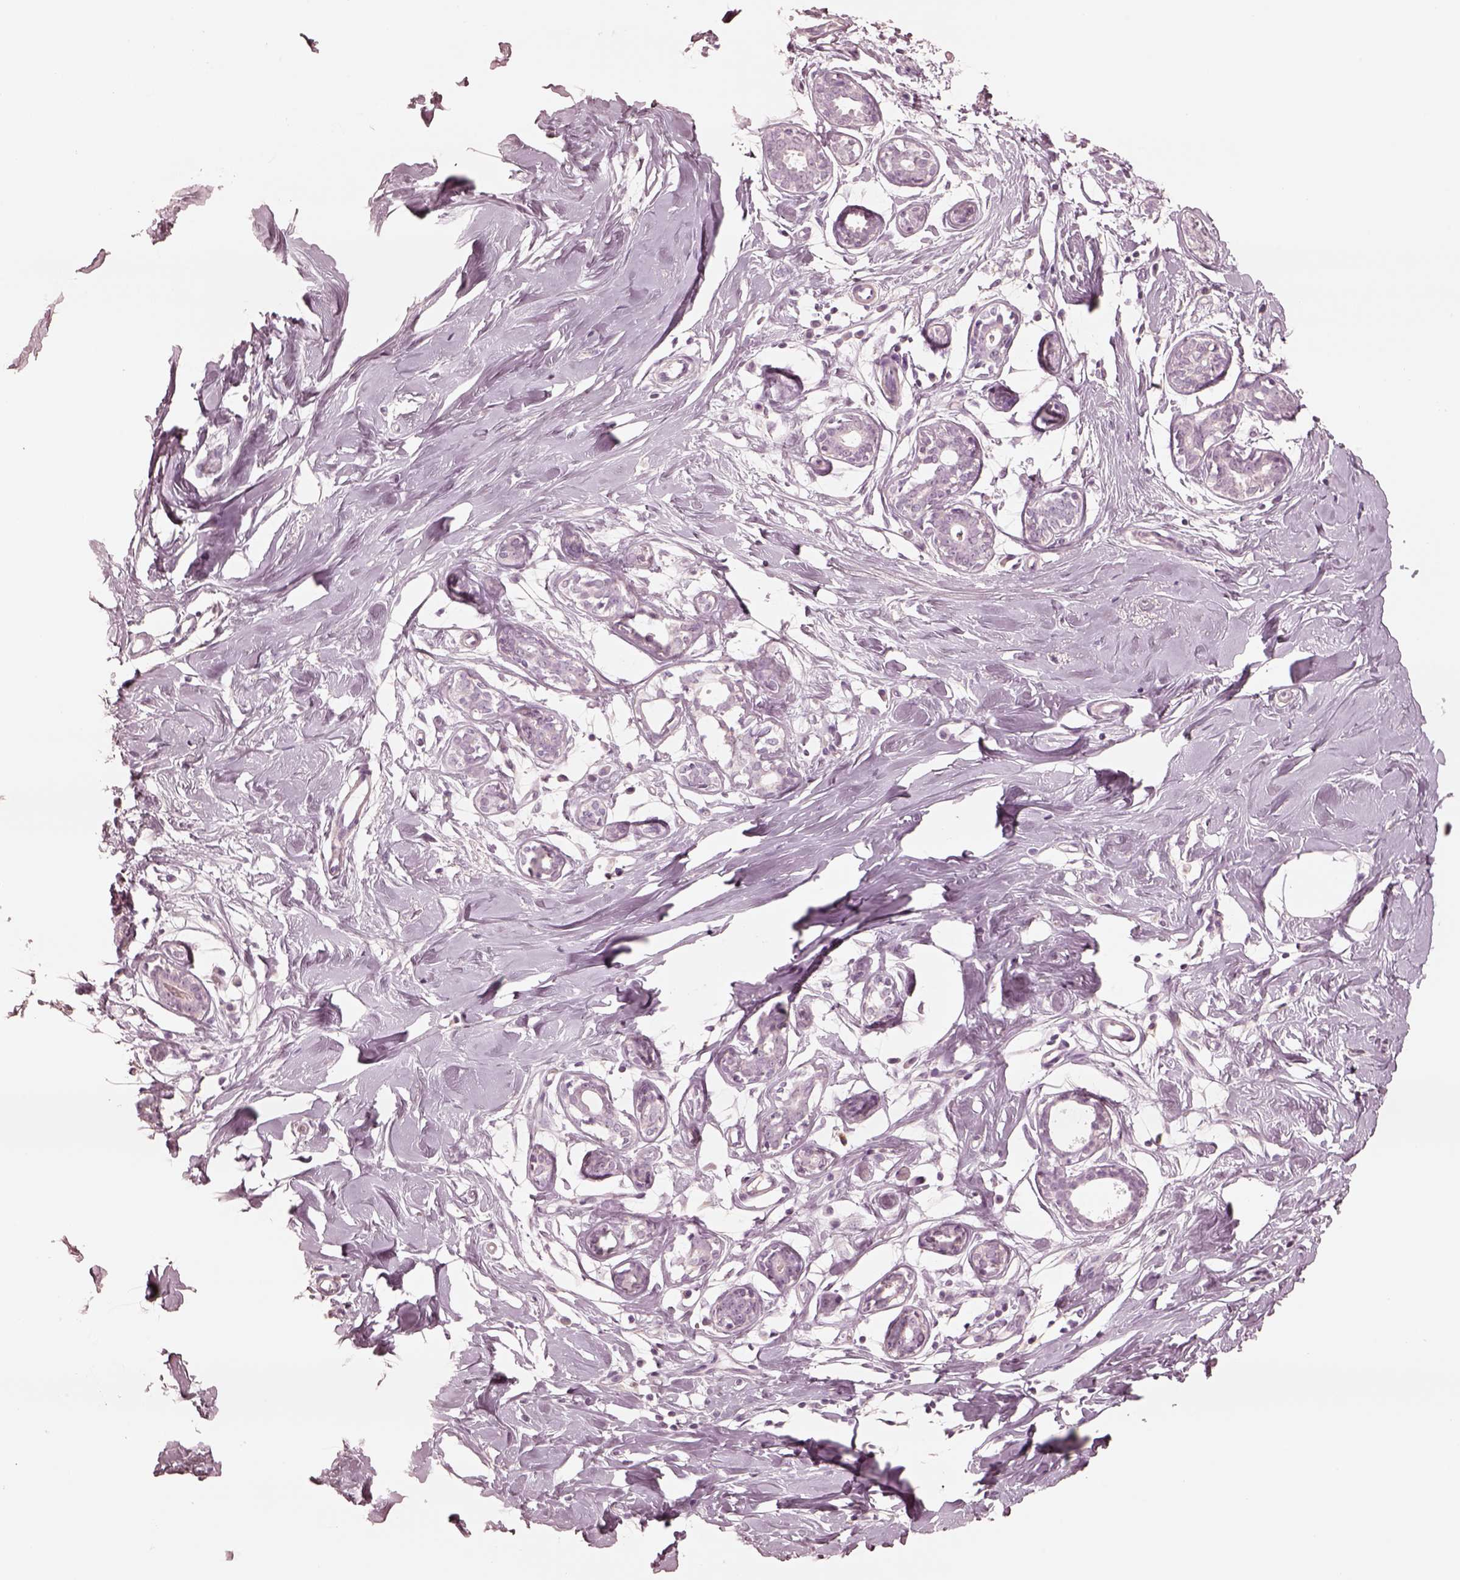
{"staining": {"intensity": "negative", "quantity": "none", "location": "none"}, "tissue": "breast", "cell_type": "Adipocytes", "image_type": "normal", "snomed": [{"axis": "morphology", "description": "Normal tissue, NOS"}, {"axis": "topography", "description": "Breast"}], "caption": "This is an immunohistochemistry micrograph of benign breast. There is no staining in adipocytes.", "gene": "DNAAF9", "patient": {"sex": "female", "age": 27}}